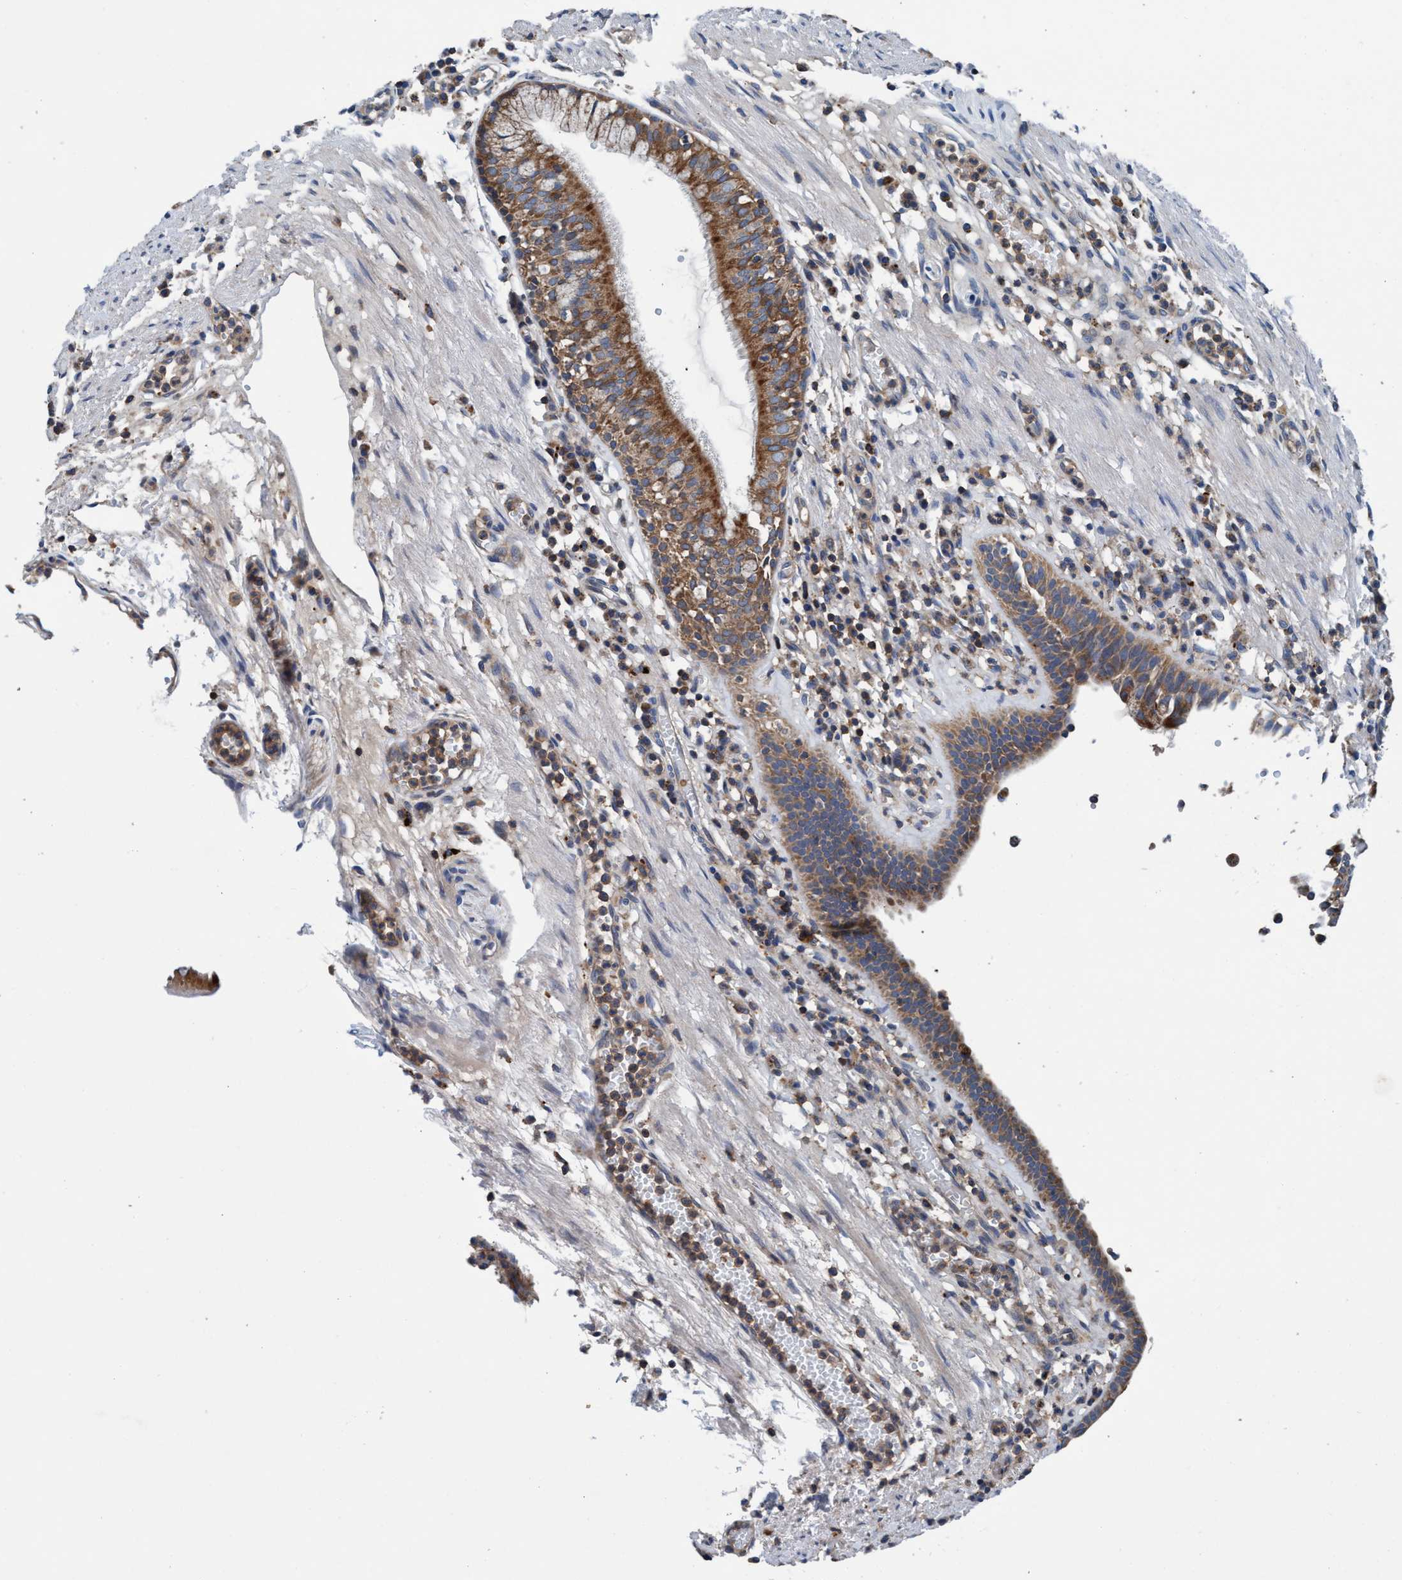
{"staining": {"intensity": "moderate", "quantity": ">75%", "location": "cytoplasmic/membranous"}, "tissue": "carcinoid", "cell_type": "Tumor cells", "image_type": "cancer", "snomed": [{"axis": "morphology", "description": "Carcinoid, malignant, NOS"}, {"axis": "topography", "description": "Lung"}], "caption": "Immunohistochemical staining of carcinoid reveals moderate cytoplasmic/membranous protein positivity in approximately >75% of tumor cells.", "gene": "ENDOG", "patient": {"sex": "male", "age": 30}}